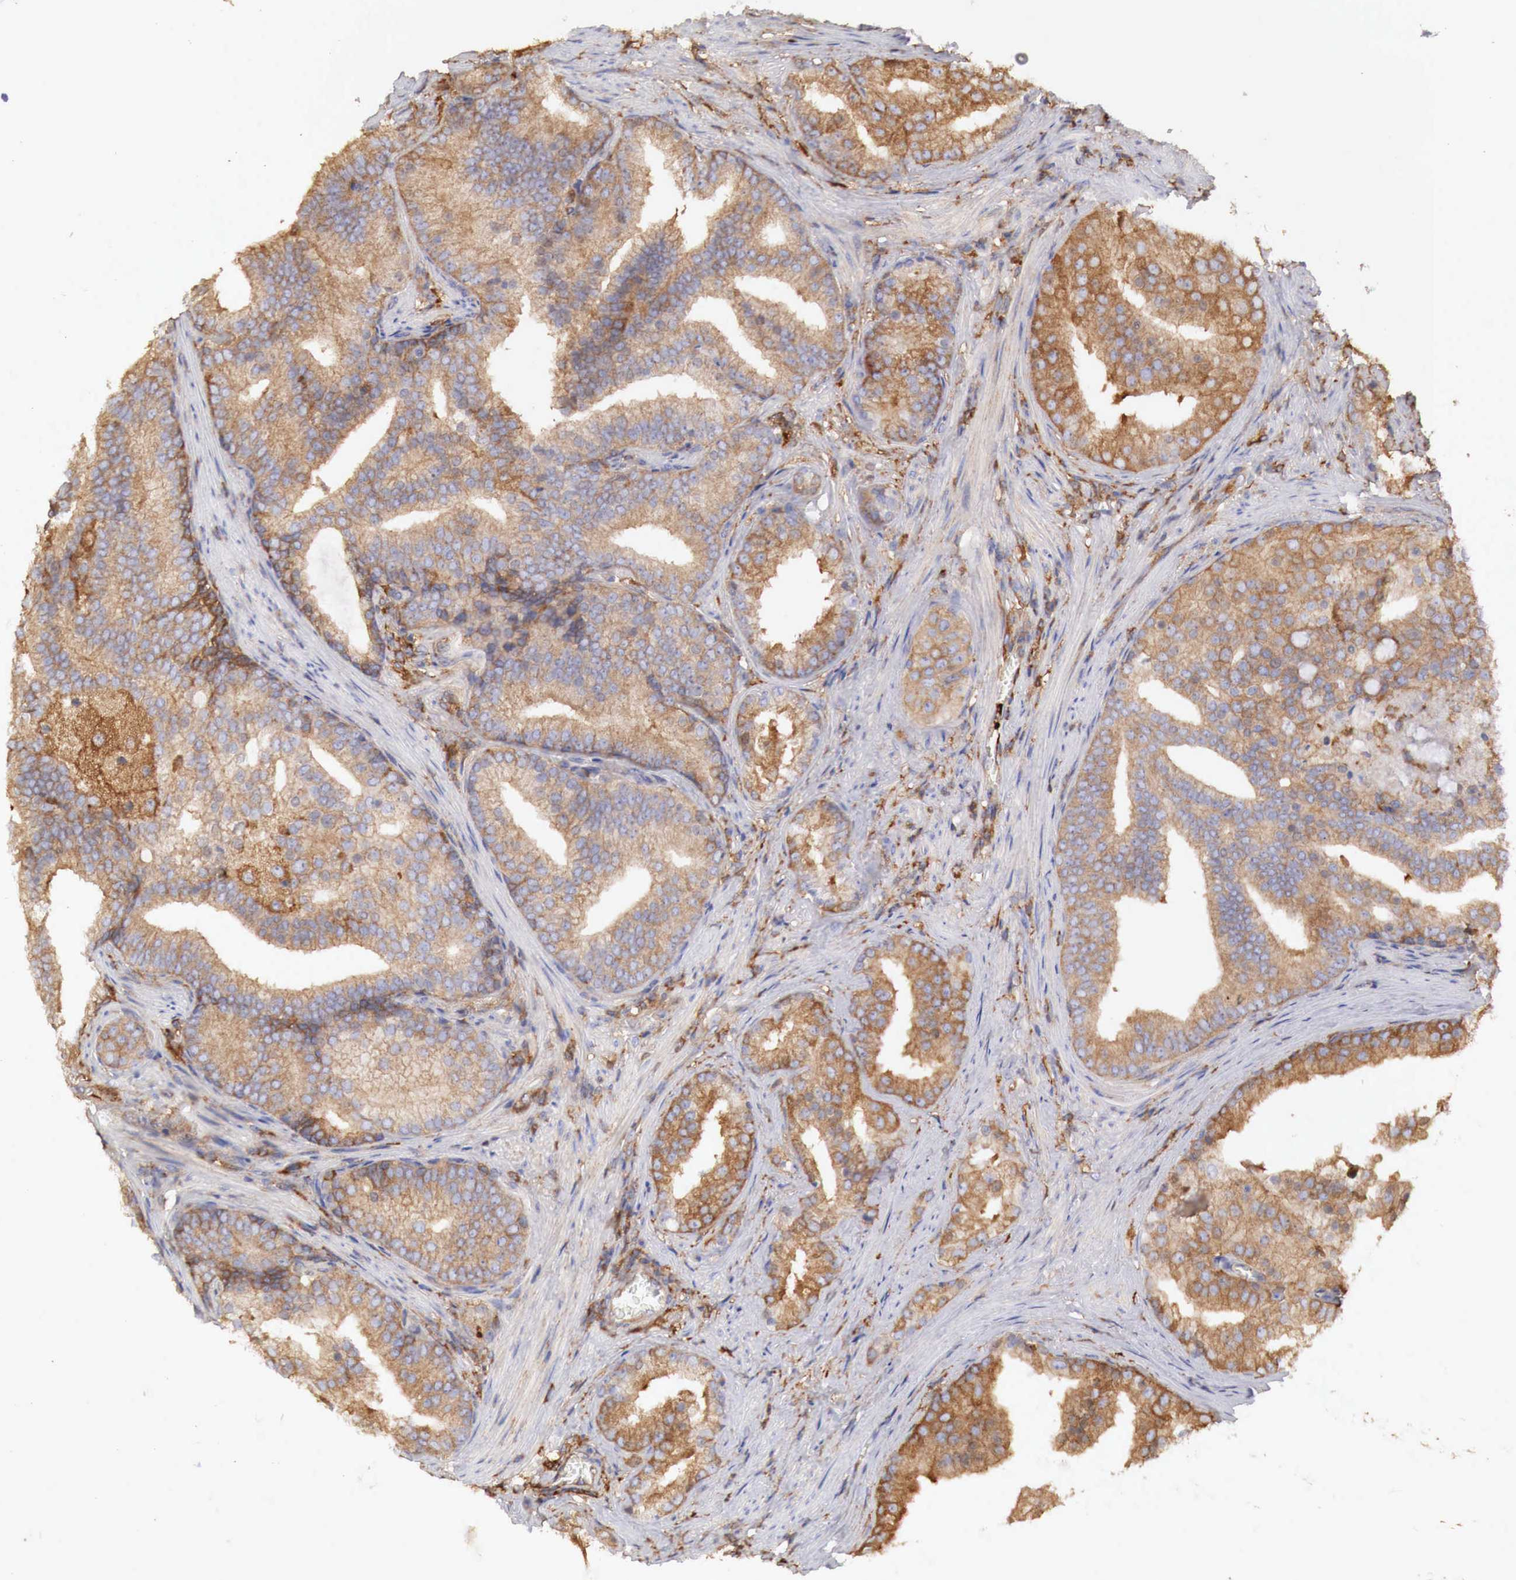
{"staining": {"intensity": "moderate", "quantity": ">75%", "location": "cytoplasmic/membranous"}, "tissue": "prostate cancer", "cell_type": "Tumor cells", "image_type": "cancer", "snomed": [{"axis": "morphology", "description": "Adenocarcinoma, Low grade"}, {"axis": "topography", "description": "Prostate"}], "caption": "Protein expression analysis of prostate cancer (adenocarcinoma (low-grade)) shows moderate cytoplasmic/membranous staining in about >75% of tumor cells.", "gene": "G6PD", "patient": {"sex": "male", "age": 71}}